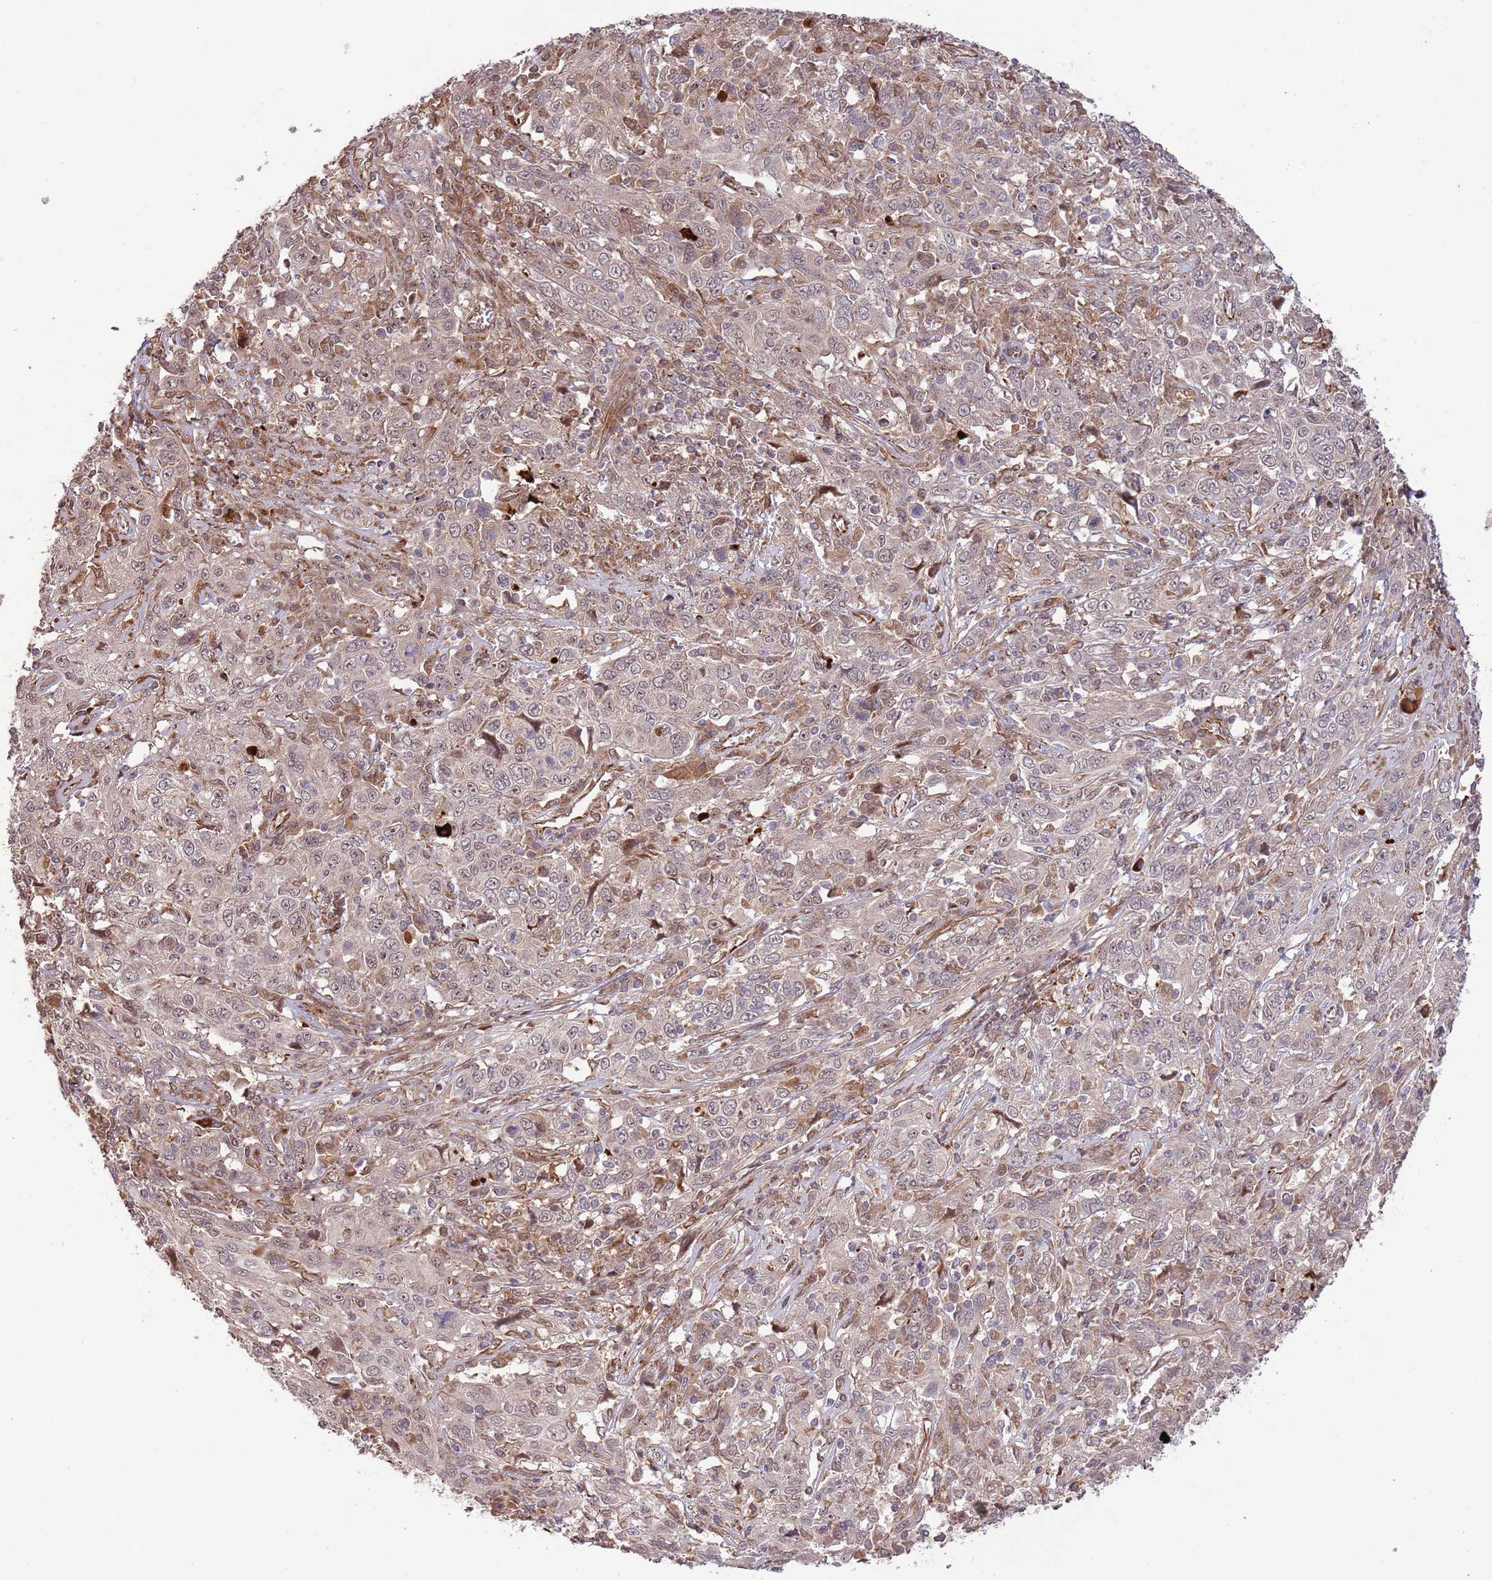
{"staining": {"intensity": "negative", "quantity": "none", "location": "none"}, "tissue": "cervical cancer", "cell_type": "Tumor cells", "image_type": "cancer", "snomed": [{"axis": "morphology", "description": "Squamous cell carcinoma, NOS"}, {"axis": "topography", "description": "Cervix"}], "caption": "DAB (3,3'-diaminobenzidine) immunohistochemical staining of cervical cancer displays no significant staining in tumor cells.", "gene": "NEK3", "patient": {"sex": "female", "age": 46}}